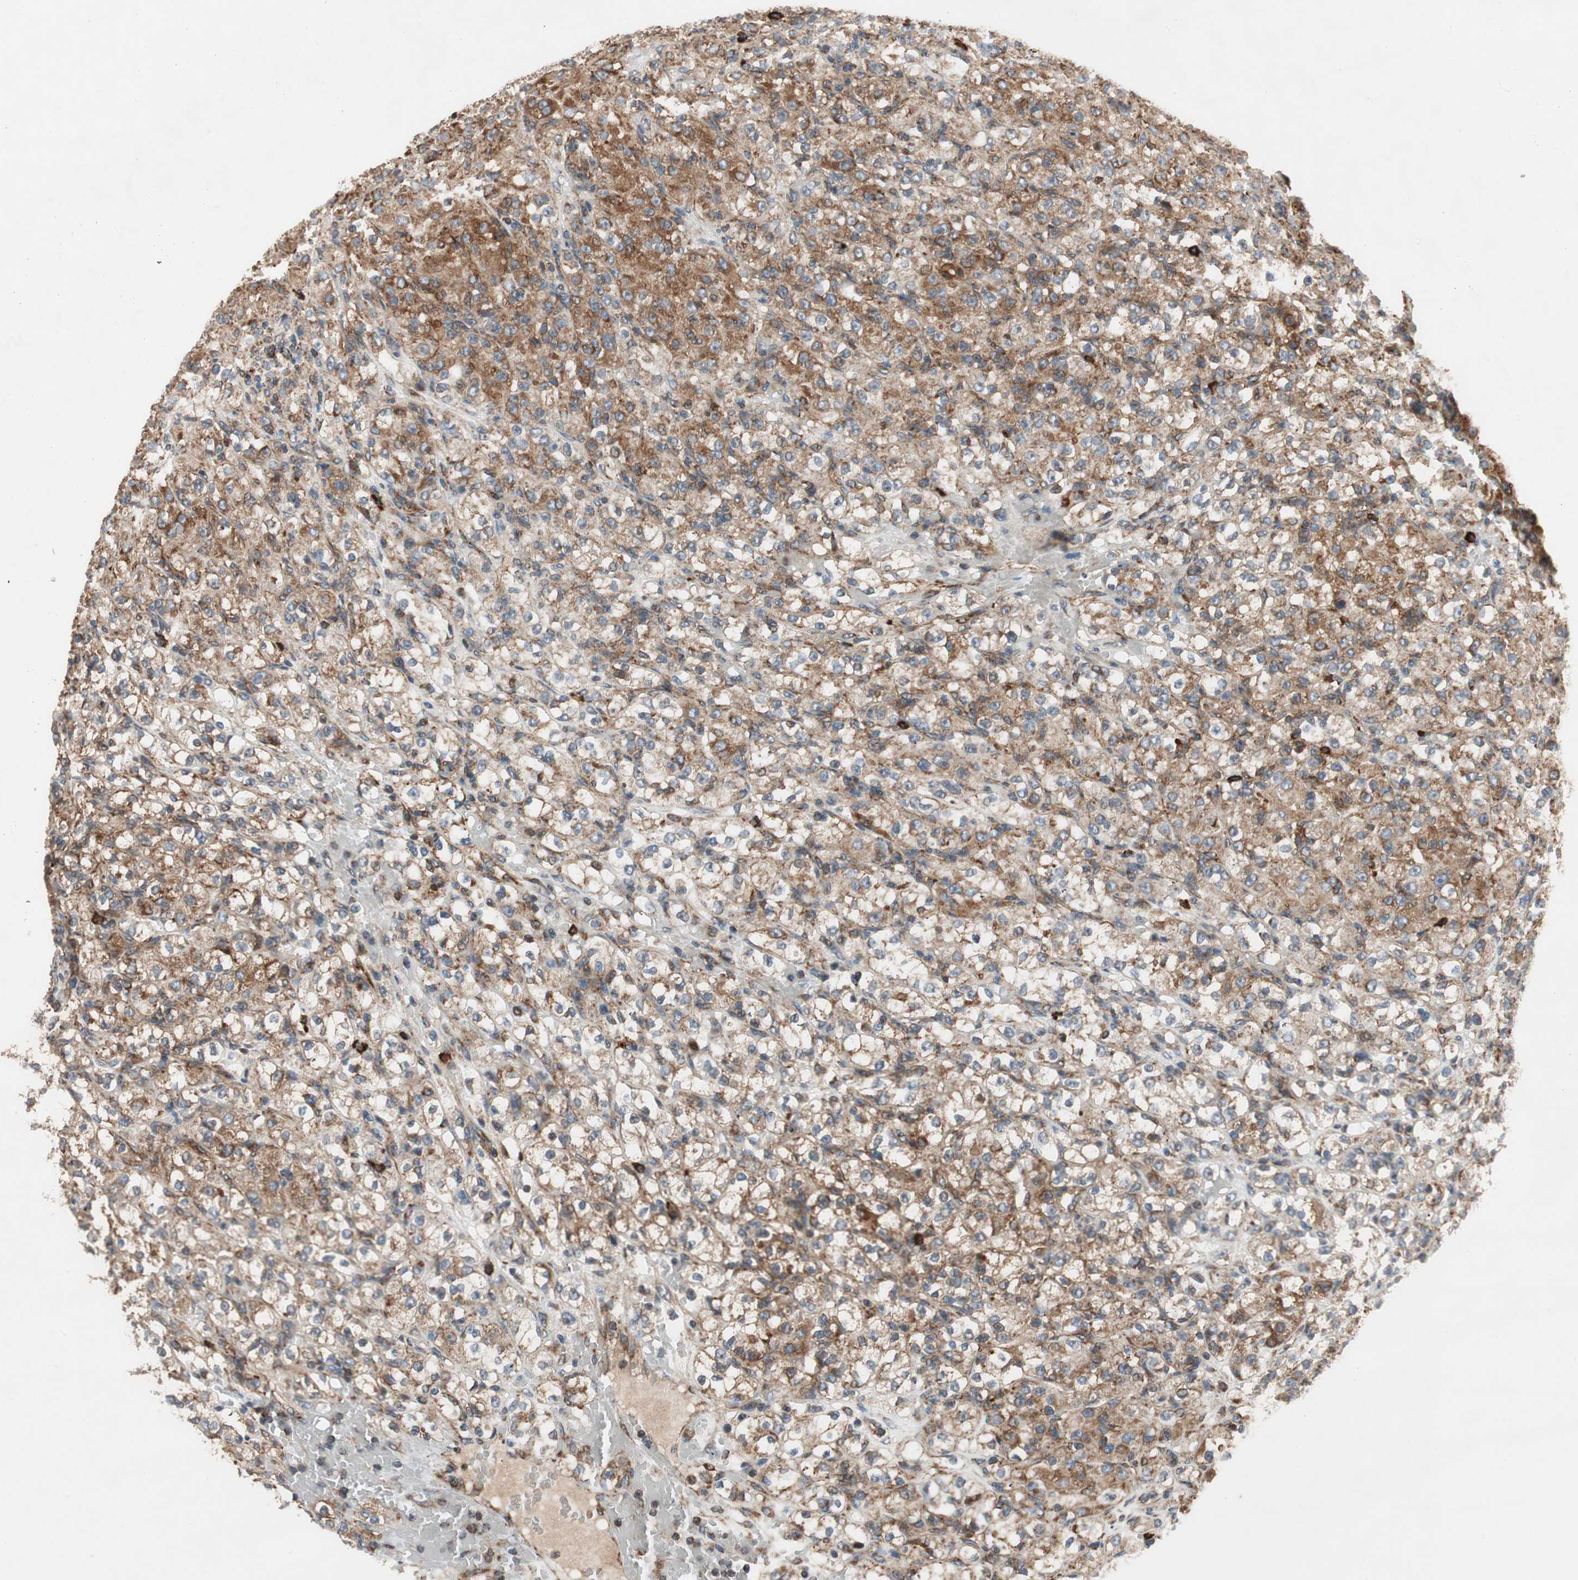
{"staining": {"intensity": "strong", "quantity": ">75%", "location": "cytoplasmic/membranous"}, "tissue": "renal cancer", "cell_type": "Tumor cells", "image_type": "cancer", "snomed": [{"axis": "morphology", "description": "Normal tissue, NOS"}, {"axis": "morphology", "description": "Adenocarcinoma, NOS"}, {"axis": "topography", "description": "Kidney"}], "caption": "Immunohistochemical staining of renal cancer (adenocarcinoma) displays strong cytoplasmic/membranous protein positivity in approximately >75% of tumor cells.", "gene": "AKAP1", "patient": {"sex": "male", "age": 61}}